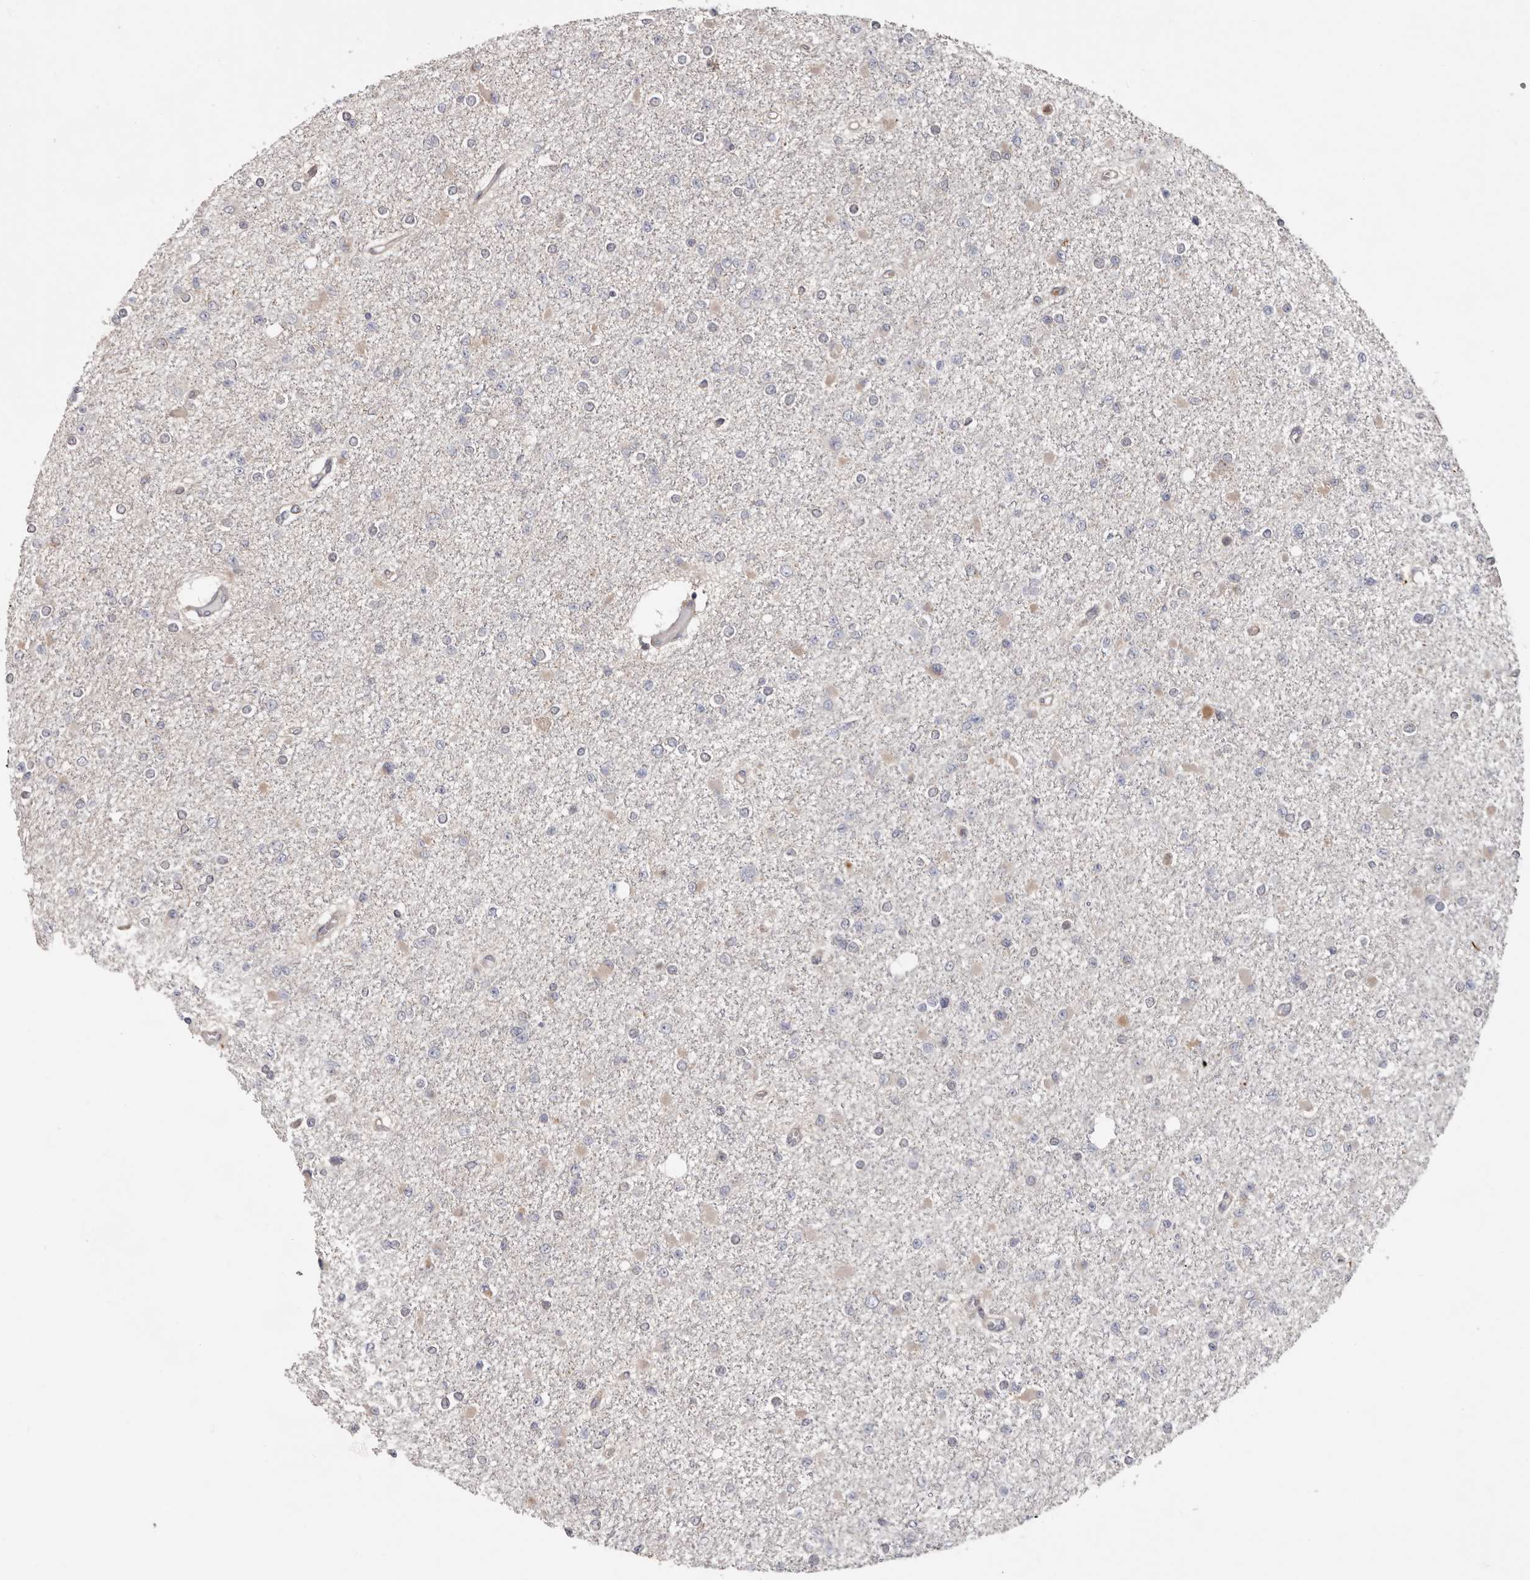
{"staining": {"intensity": "negative", "quantity": "none", "location": "none"}, "tissue": "glioma", "cell_type": "Tumor cells", "image_type": "cancer", "snomed": [{"axis": "morphology", "description": "Glioma, malignant, Low grade"}, {"axis": "topography", "description": "Brain"}], "caption": "The immunohistochemistry (IHC) micrograph has no significant staining in tumor cells of glioma tissue.", "gene": "TMUB1", "patient": {"sex": "female", "age": 22}}